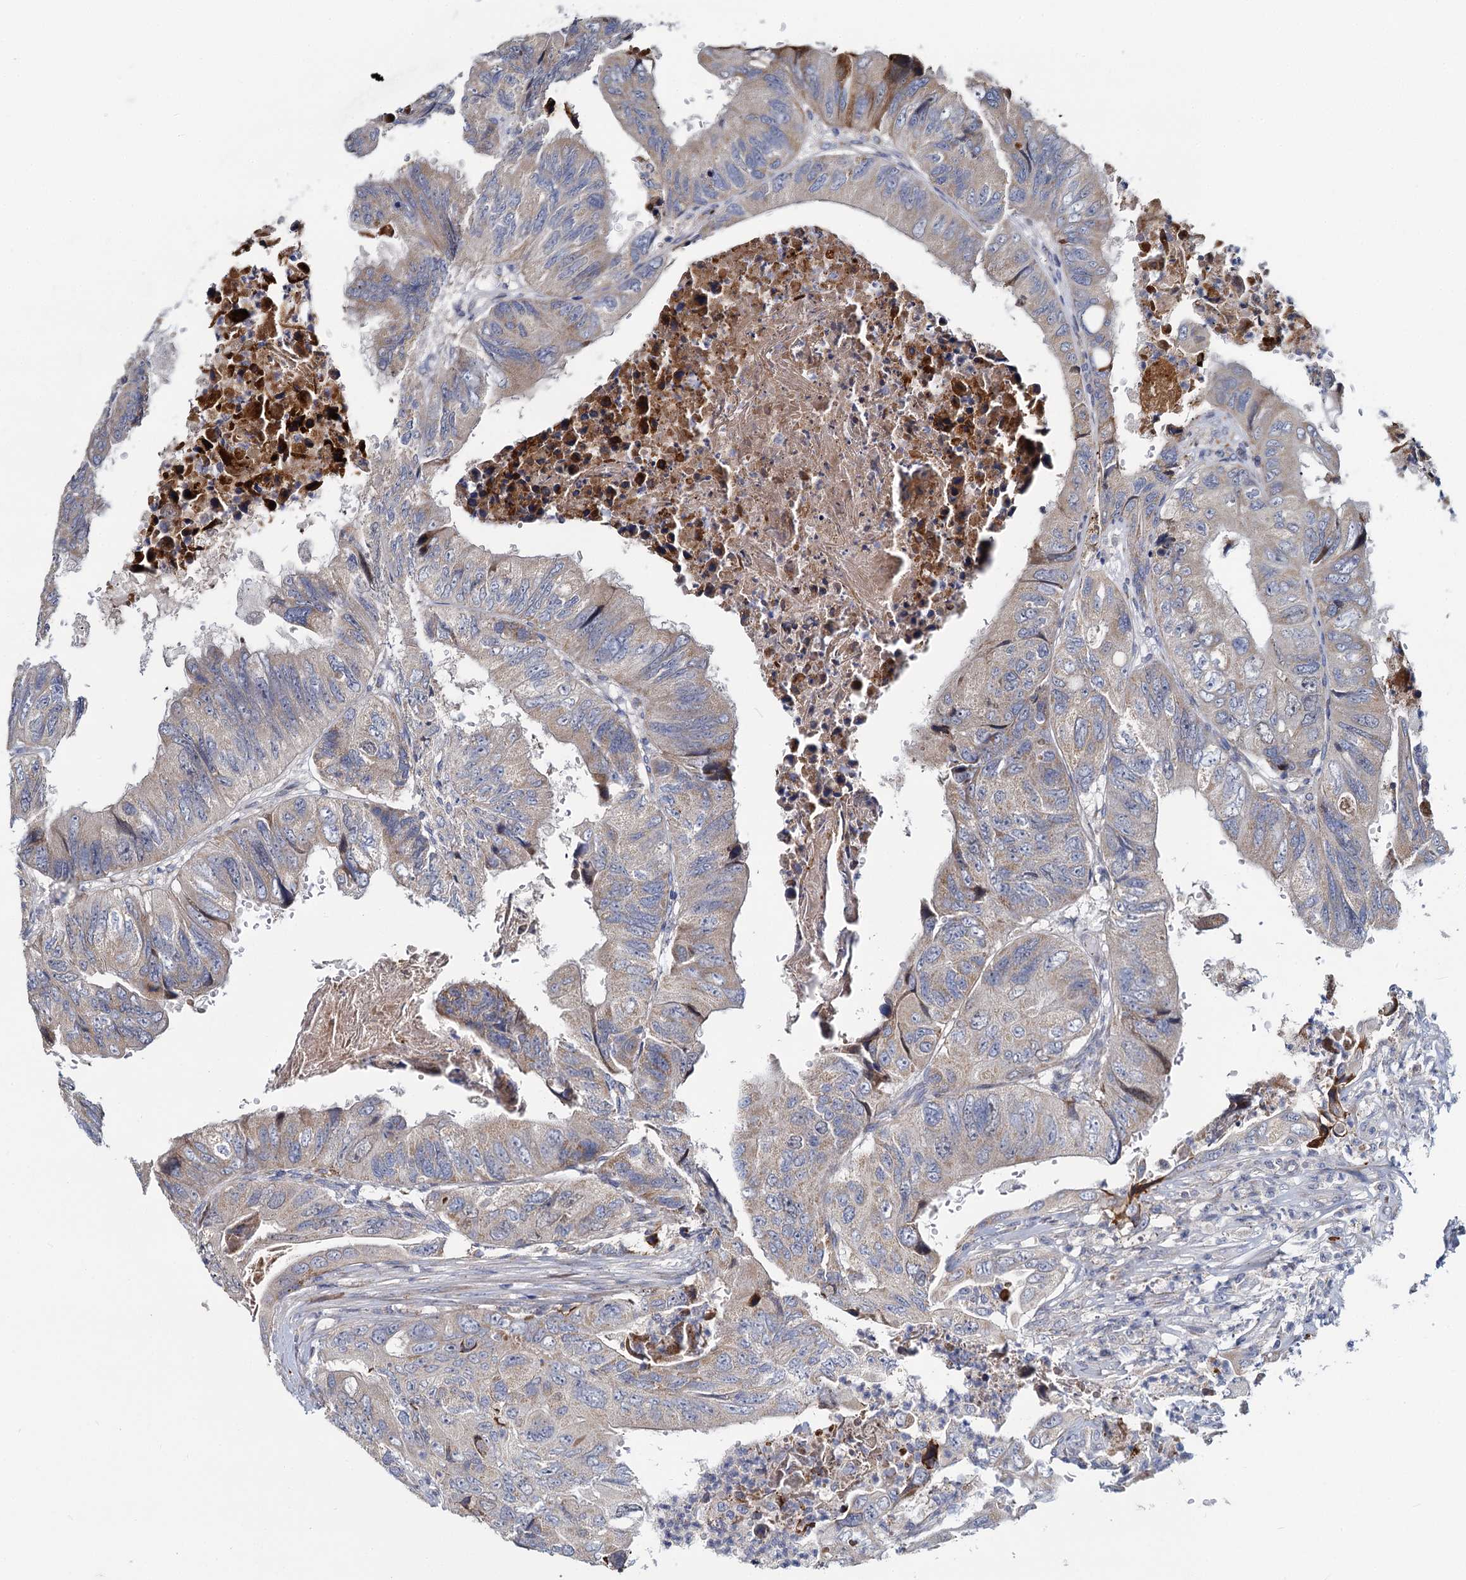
{"staining": {"intensity": "moderate", "quantity": "<25%", "location": "cytoplasmic/membranous"}, "tissue": "colorectal cancer", "cell_type": "Tumor cells", "image_type": "cancer", "snomed": [{"axis": "morphology", "description": "Adenocarcinoma, NOS"}, {"axis": "topography", "description": "Rectum"}], "caption": "Protein expression analysis of colorectal cancer (adenocarcinoma) reveals moderate cytoplasmic/membranous positivity in about <25% of tumor cells. The protein is shown in brown color, while the nuclei are stained blue.", "gene": "DCUN1D2", "patient": {"sex": "male", "age": 63}}